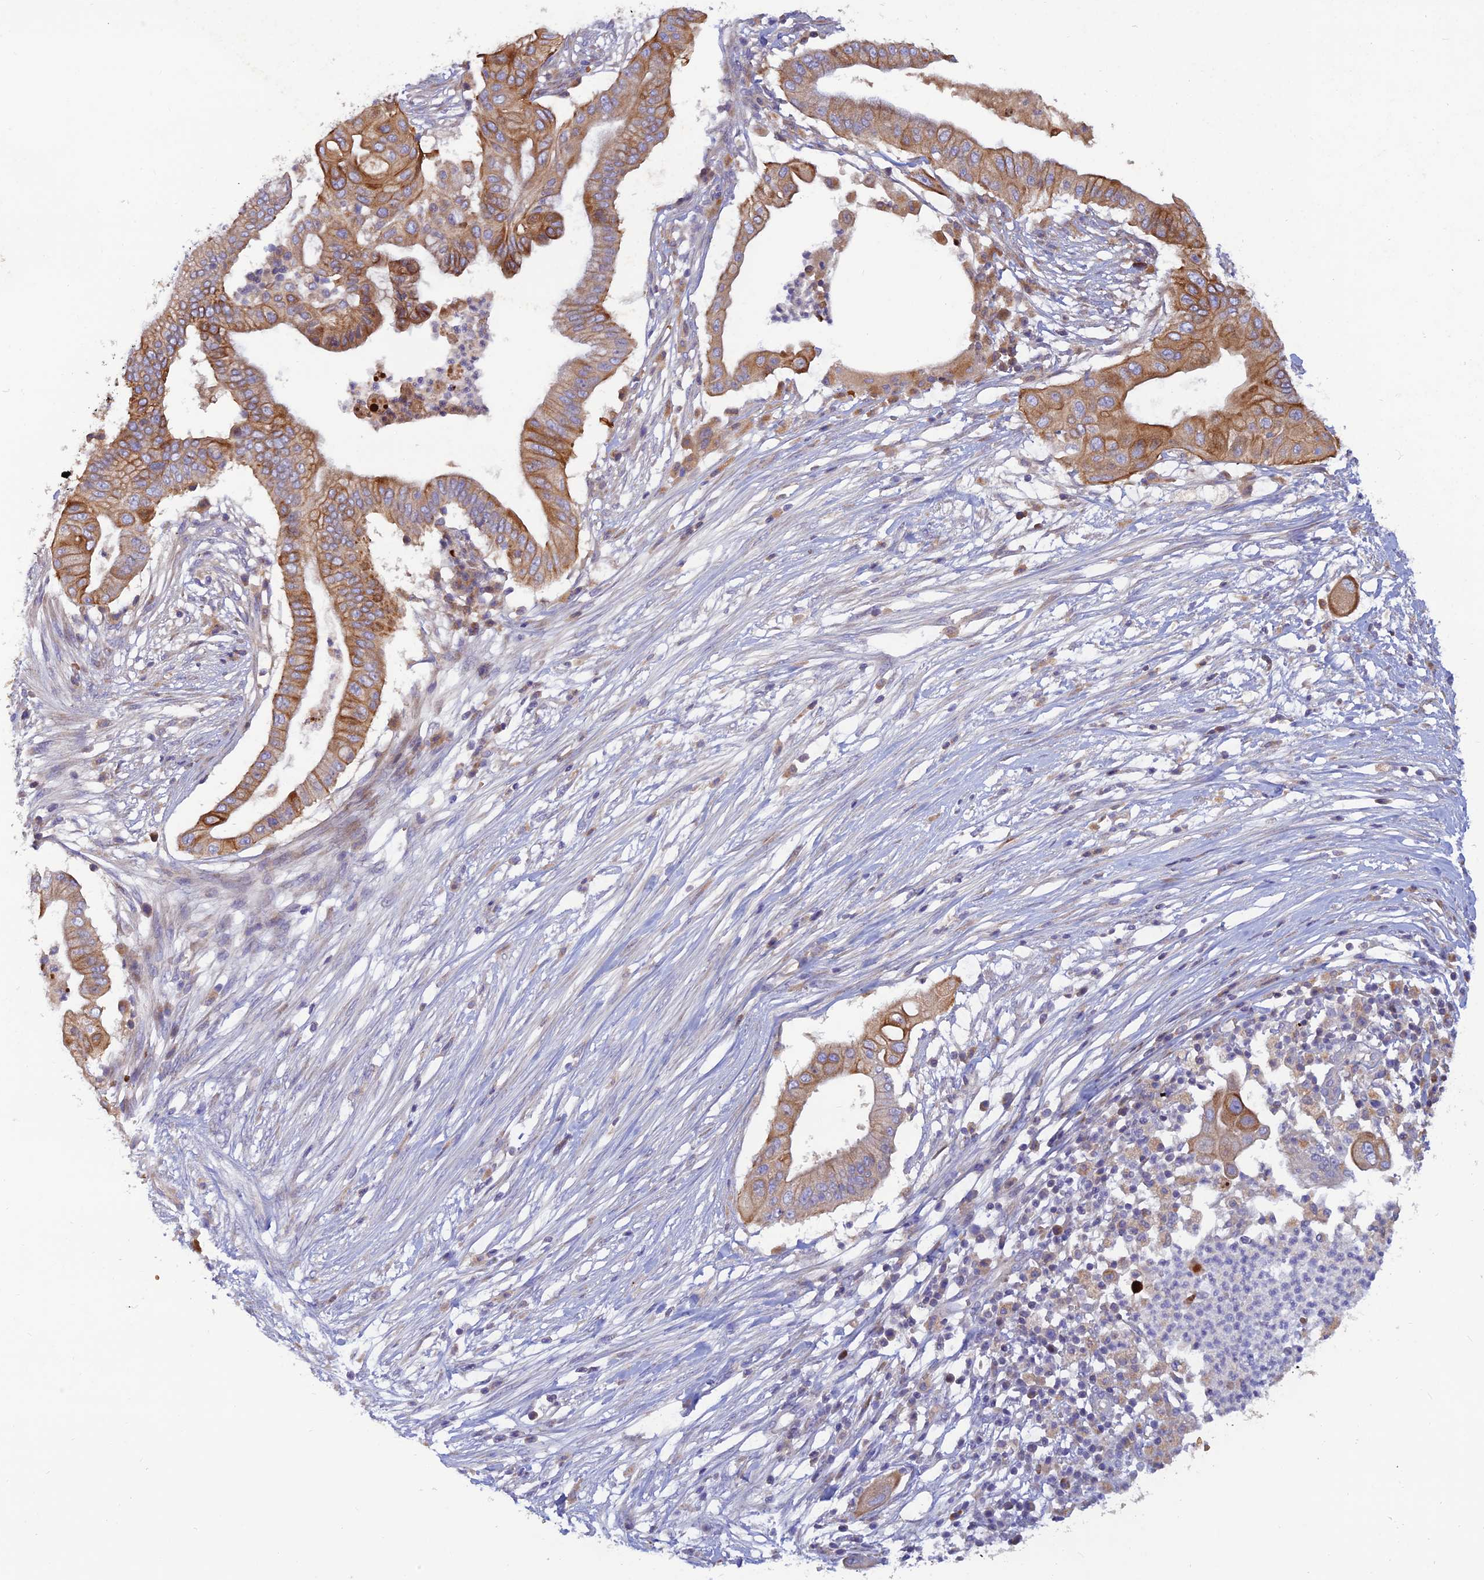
{"staining": {"intensity": "moderate", "quantity": ">75%", "location": "cytoplasmic/membranous"}, "tissue": "pancreatic cancer", "cell_type": "Tumor cells", "image_type": "cancer", "snomed": [{"axis": "morphology", "description": "Adenocarcinoma, NOS"}, {"axis": "topography", "description": "Pancreas"}], "caption": "The micrograph demonstrates a brown stain indicating the presence of a protein in the cytoplasmic/membranous of tumor cells in pancreatic adenocarcinoma. Immunohistochemistry (ihc) stains the protein of interest in brown and the nuclei are stained blue.", "gene": "GMCL1", "patient": {"sex": "male", "age": 68}}